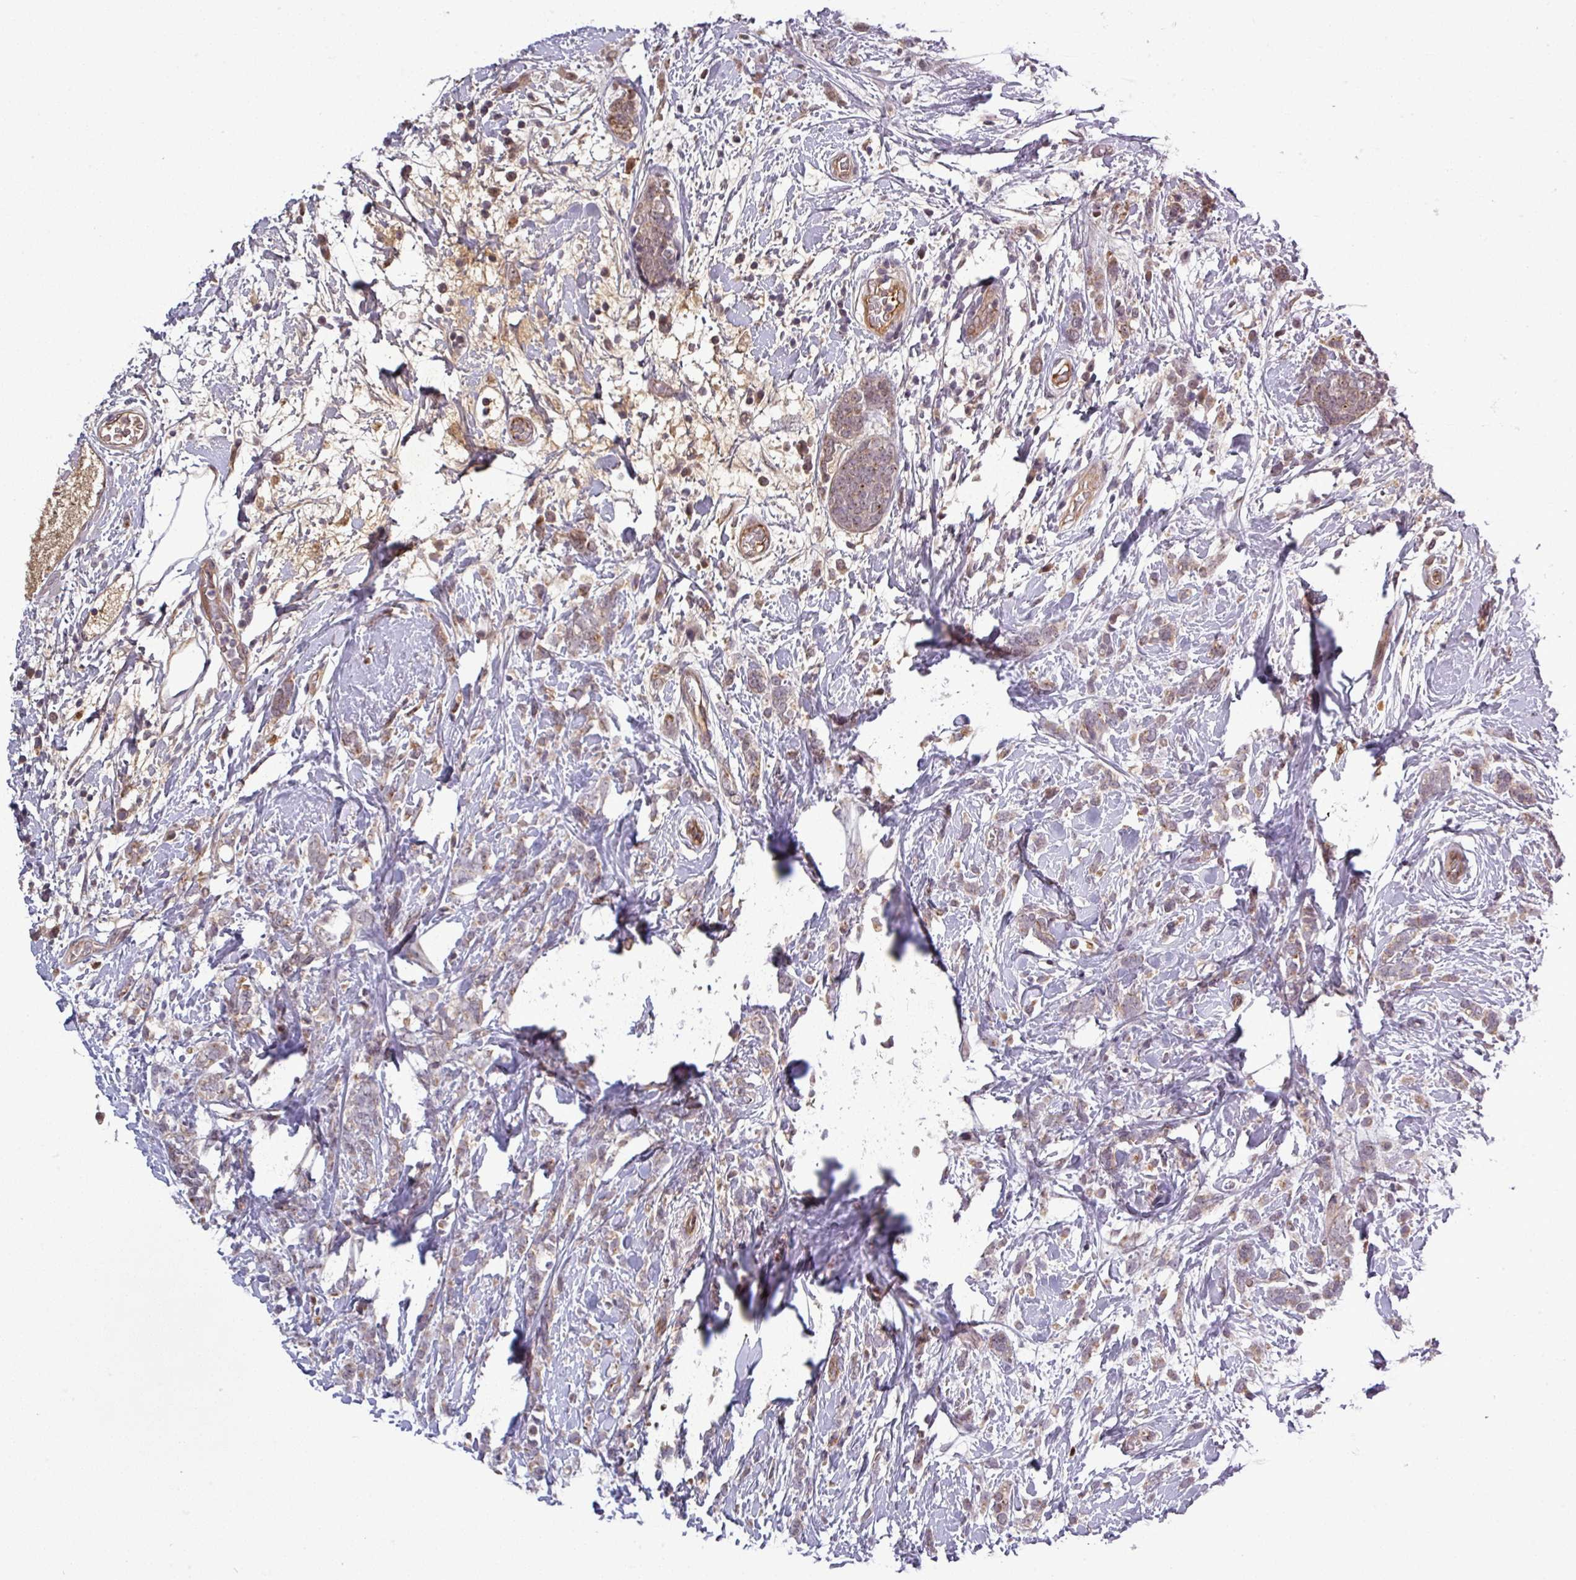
{"staining": {"intensity": "weak", "quantity": "<25%", "location": "cytoplasmic/membranous"}, "tissue": "breast cancer", "cell_type": "Tumor cells", "image_type": "cancer", "snomed": [{"axis": "morphology", "description": "Lobular carcinoma"}, {"axis": "topography", "description": "Breast"}], "caption": "Lobular carcinoma (breast) was stained to show a protein in brown. There is no significant positivity in tumor cells. (Stains: DAB (3,3'-diaminobenzidine) immunohistochemistry with hematoxylin counter stain, Microscopy: brightfield microscopy at high magnification).", "gene": "PCDH1", "patient": {"sex": "female", "age": 58}}